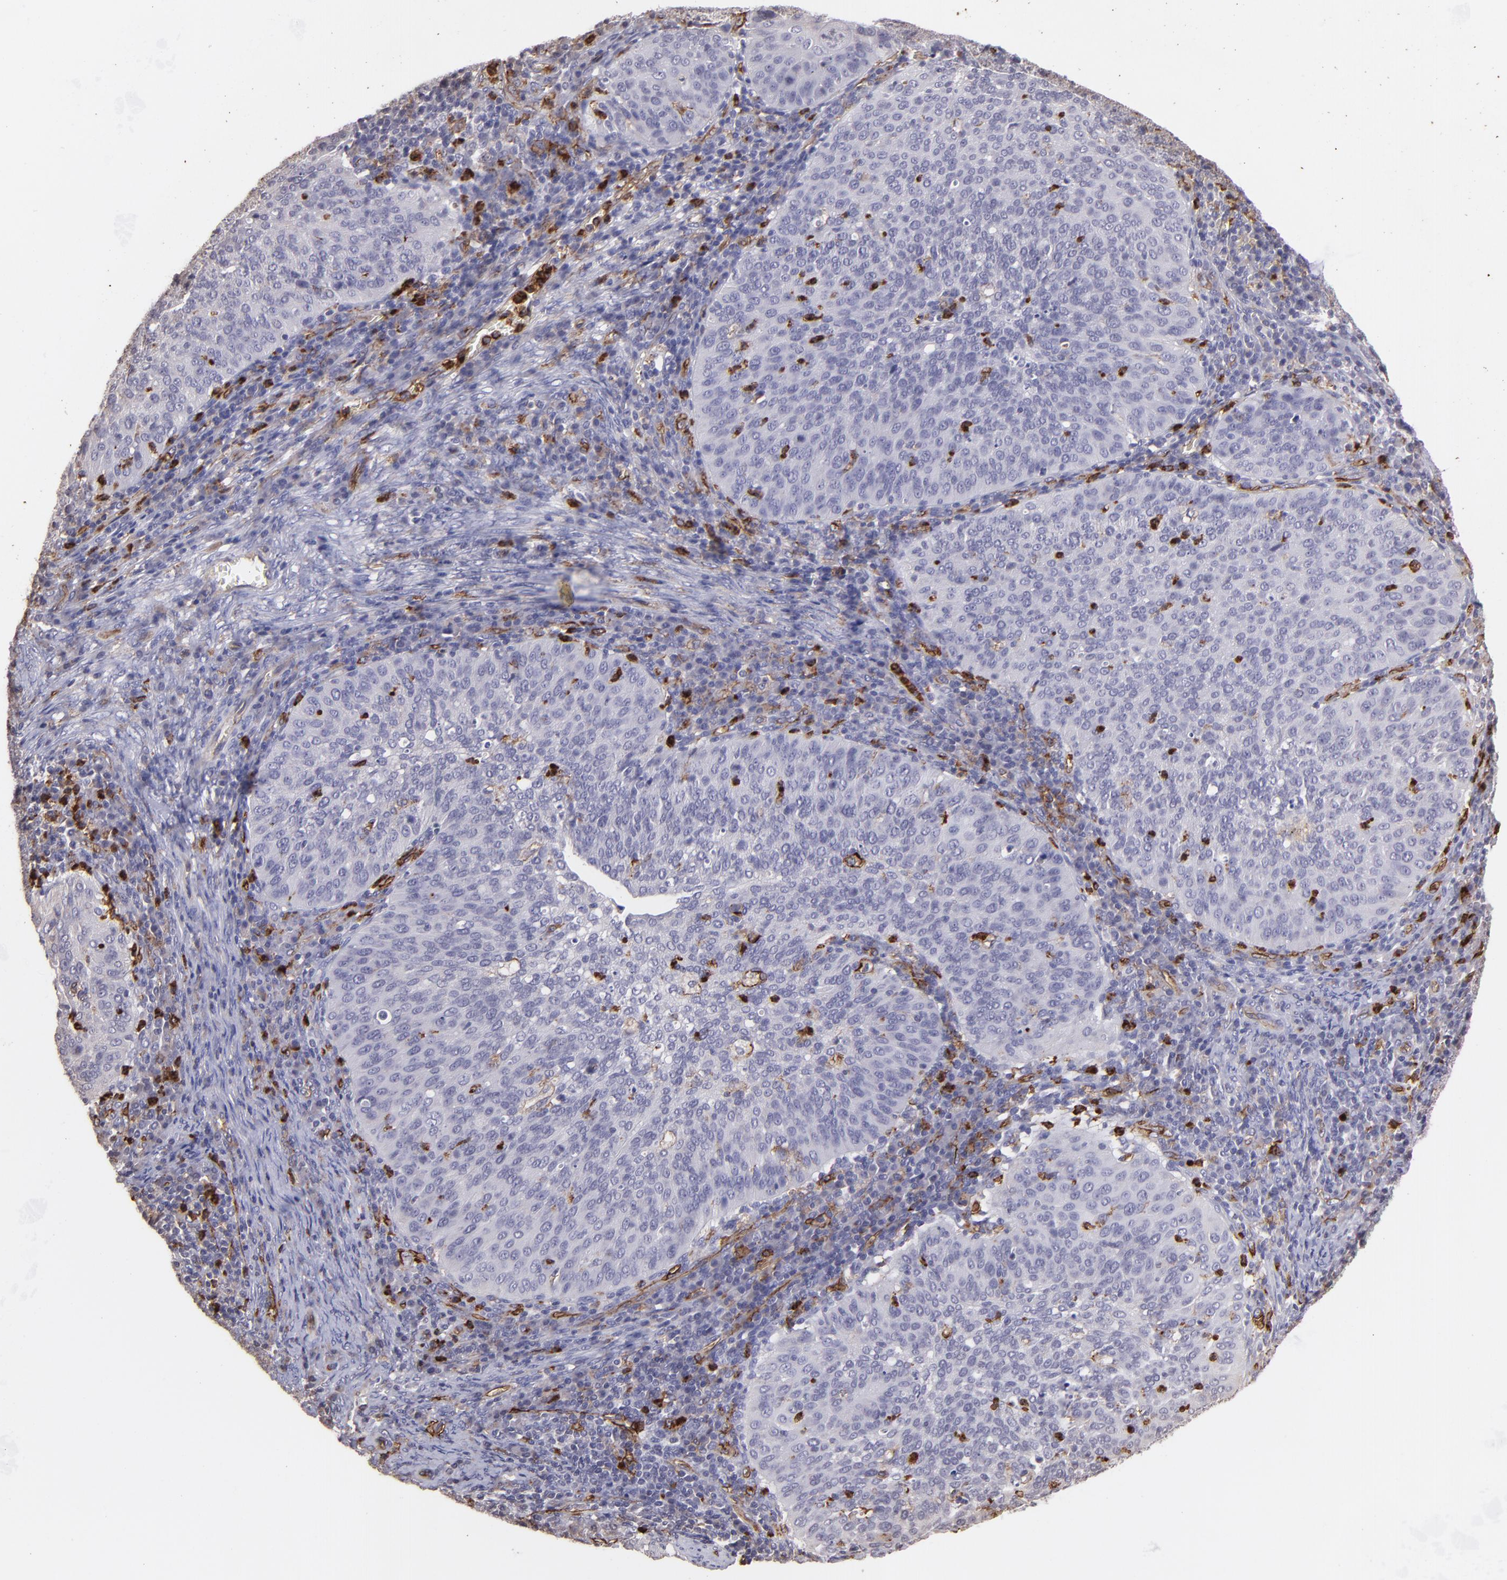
{"staining": {"intensity": "negative", "quantity": "none", "location": "none"}, "tissue": "cervical cancer", "cell_type": "Tumor cells", "image_type": "cancer", "snomed": [{"axis": "morphology", "description": "Squamous cell carcinoma, NOS"}, {"axis": "topography", "description": "Cervix"}], "caption": "IHC micrograph of neoplastic tissue: human cervical cancer stained with DAB (3,3'-diaminobenzidine) shows no significant protein staining in tumor cells.", "gene": "DYSF", "patient": {"sex": "female", "age": 39}}